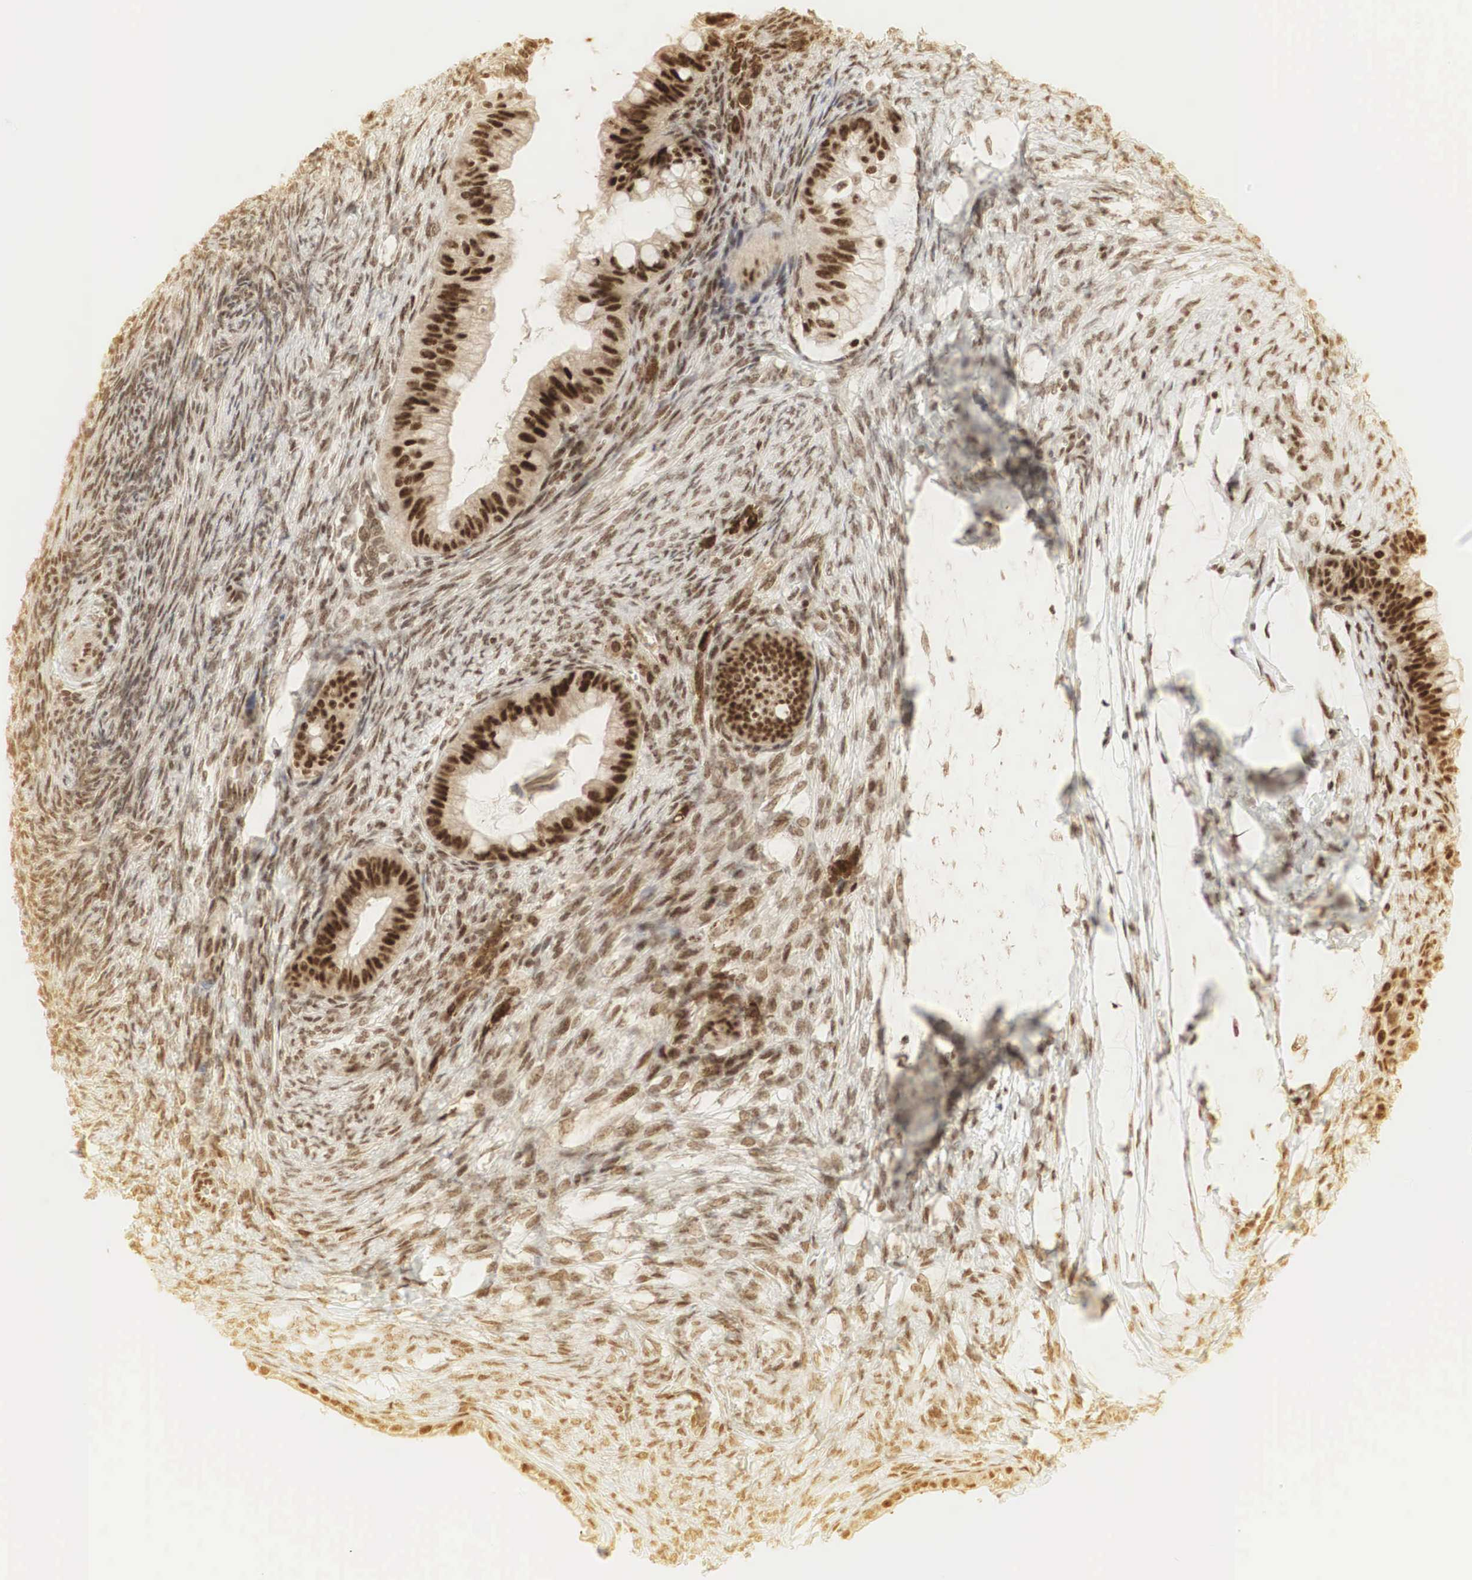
{"staining": {"intensity": "strong", "quantity": ">75%", "location": "cytoplasmic/membranous,nuclear"}, "tissue": "ovarian cancer", "cell_type": "Tumor cells", "image_type": "cancer", "snomed": [{"axis": "morphology", "description": "Cystadenocarcinoma, mucinous, NOS"}, {"axis": "topography", "description": "Ovary"}], "caption": "Ovarian cancer tissue demonstrates strong cytoplasmic/membranous and nuclear expression in about >75% of tumor cells, visualized by immunohistochemistry.", "gene": "RNF113A", "patient": {"sex": "female", "age": 57}}